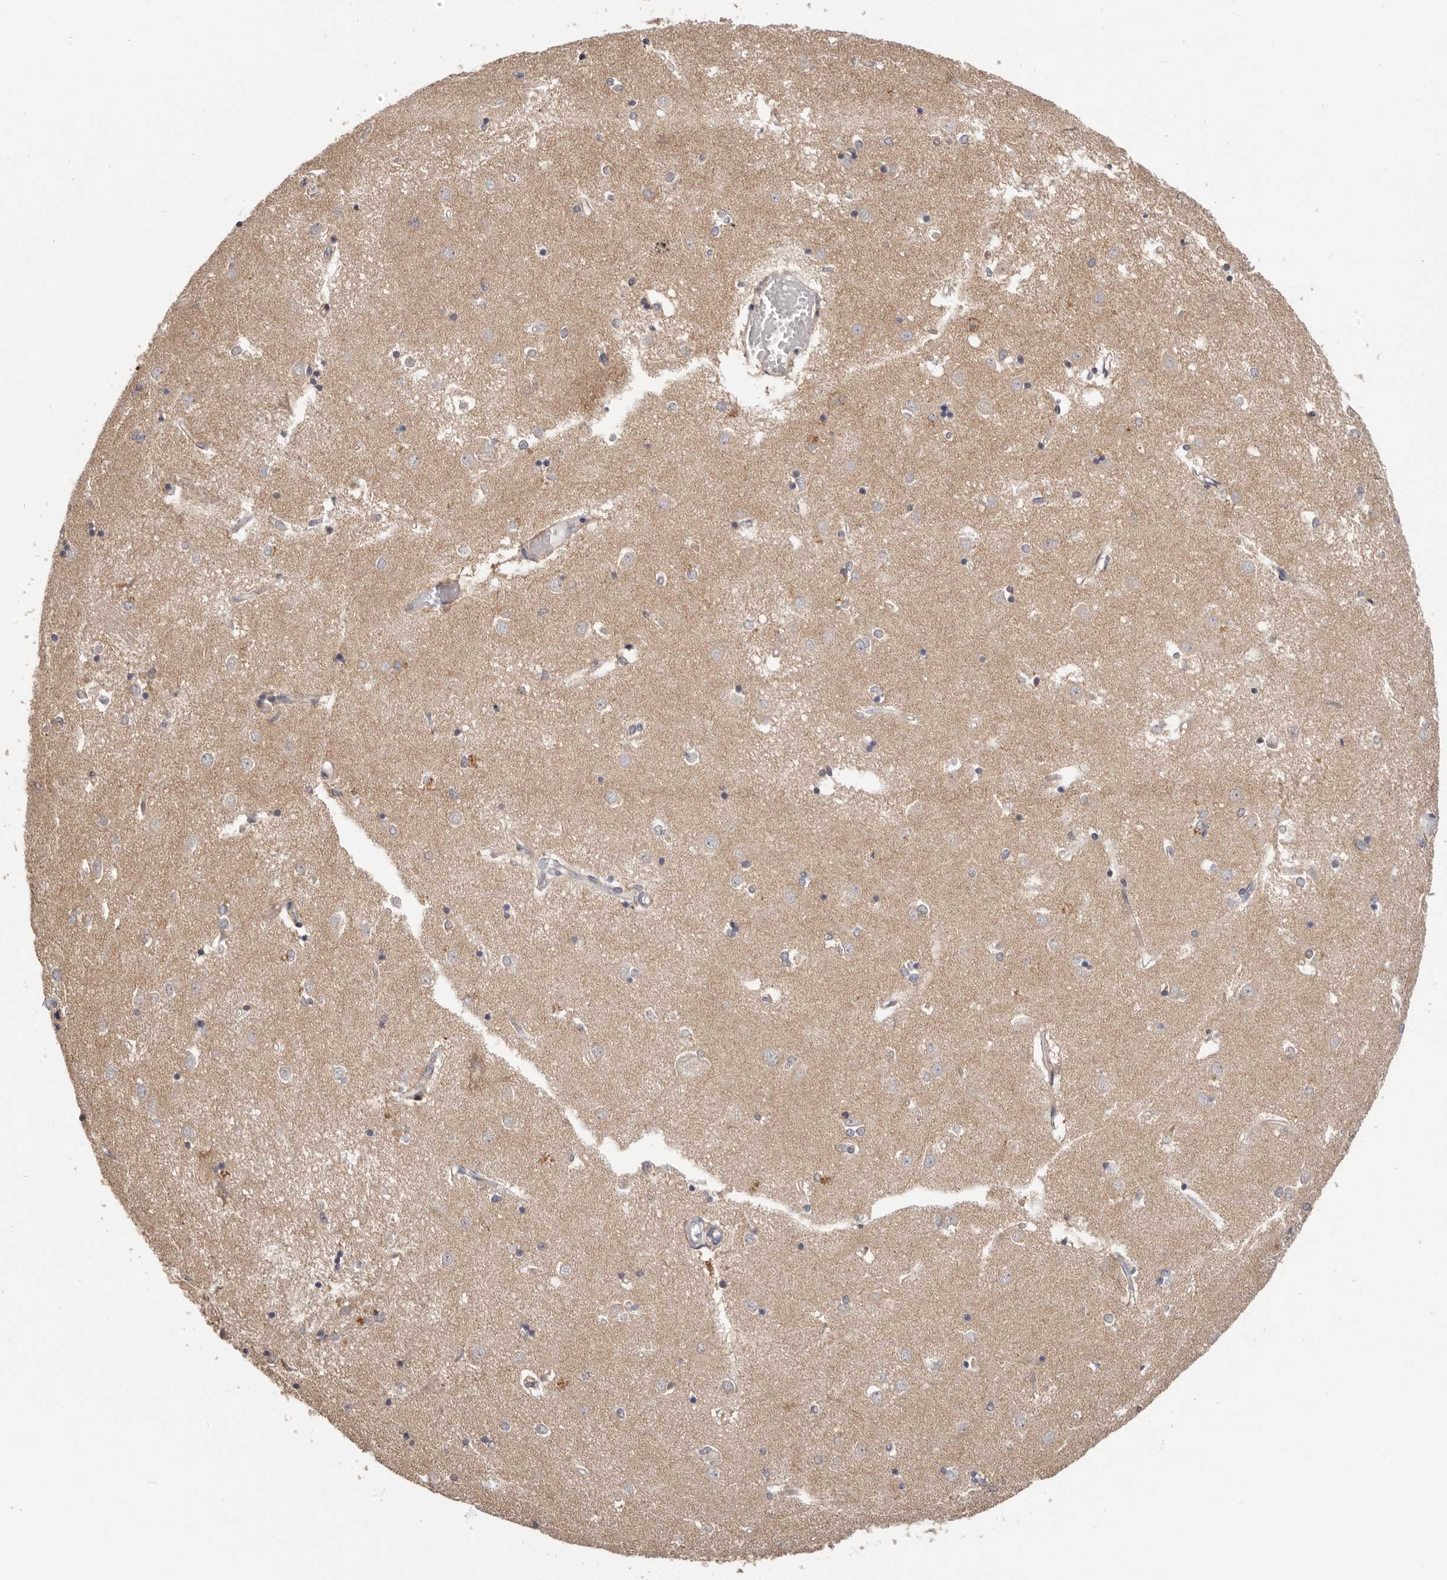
{"staining": {"intensity": "weak", "quantity": "25%-75%", "location": "cytoplasmic/membranous"}, "tissue": "caudate", "cell_type": "Glial cells", "image_type": "normal", "snomed": [{"axis": "morphology", "description": "Normal tissue, NOS"}, {"axis": "topography", "description": "Lateral ventricle wall"}], "caption": "A high-resolution image shows IHC staining of benign caudate, which demonstrates weak cytoplasmic/membranous staining in about 25%-75% of glial cells.", "gene": "LRP6", "patient": {"sex": "male", "age": 45}}